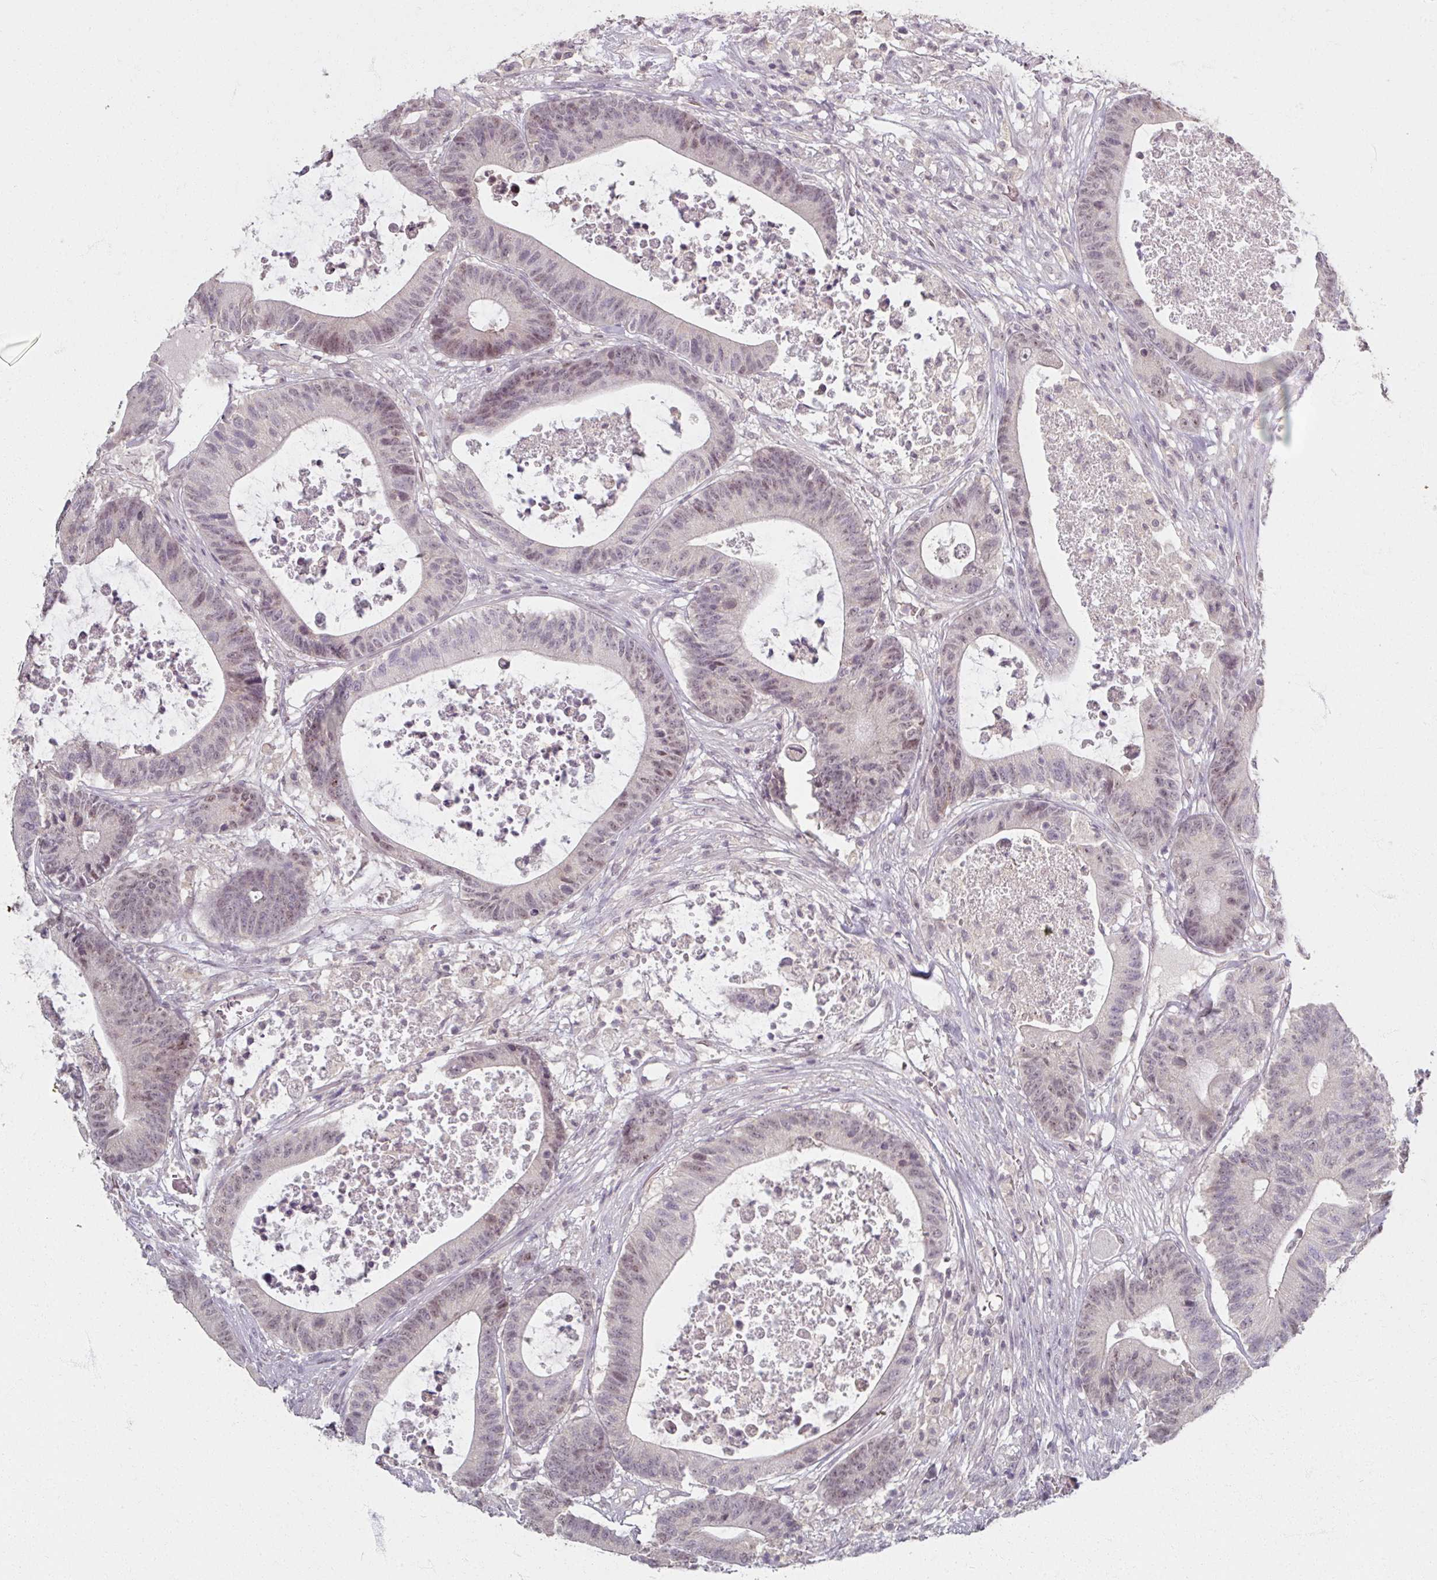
{"staining": {"intensity": "negative", "quantity": "none", "location": "none"}, "tissue": "colorectal cancer", "cell_type": "Tumor cells", "image_type": "cancer", "snomed": [{"axis": "morphology", "description": "Adenocarcinoma, NOS"}, {"axis": "topography", "description": "Colon"}], "caption": "Immunohistochemistry of colorectal cancer demonstrates no staining in tumor cells. Nuclei are stained in blue.", "gene": "SOX11", "patient": {"sex": "female", "age": 84}}